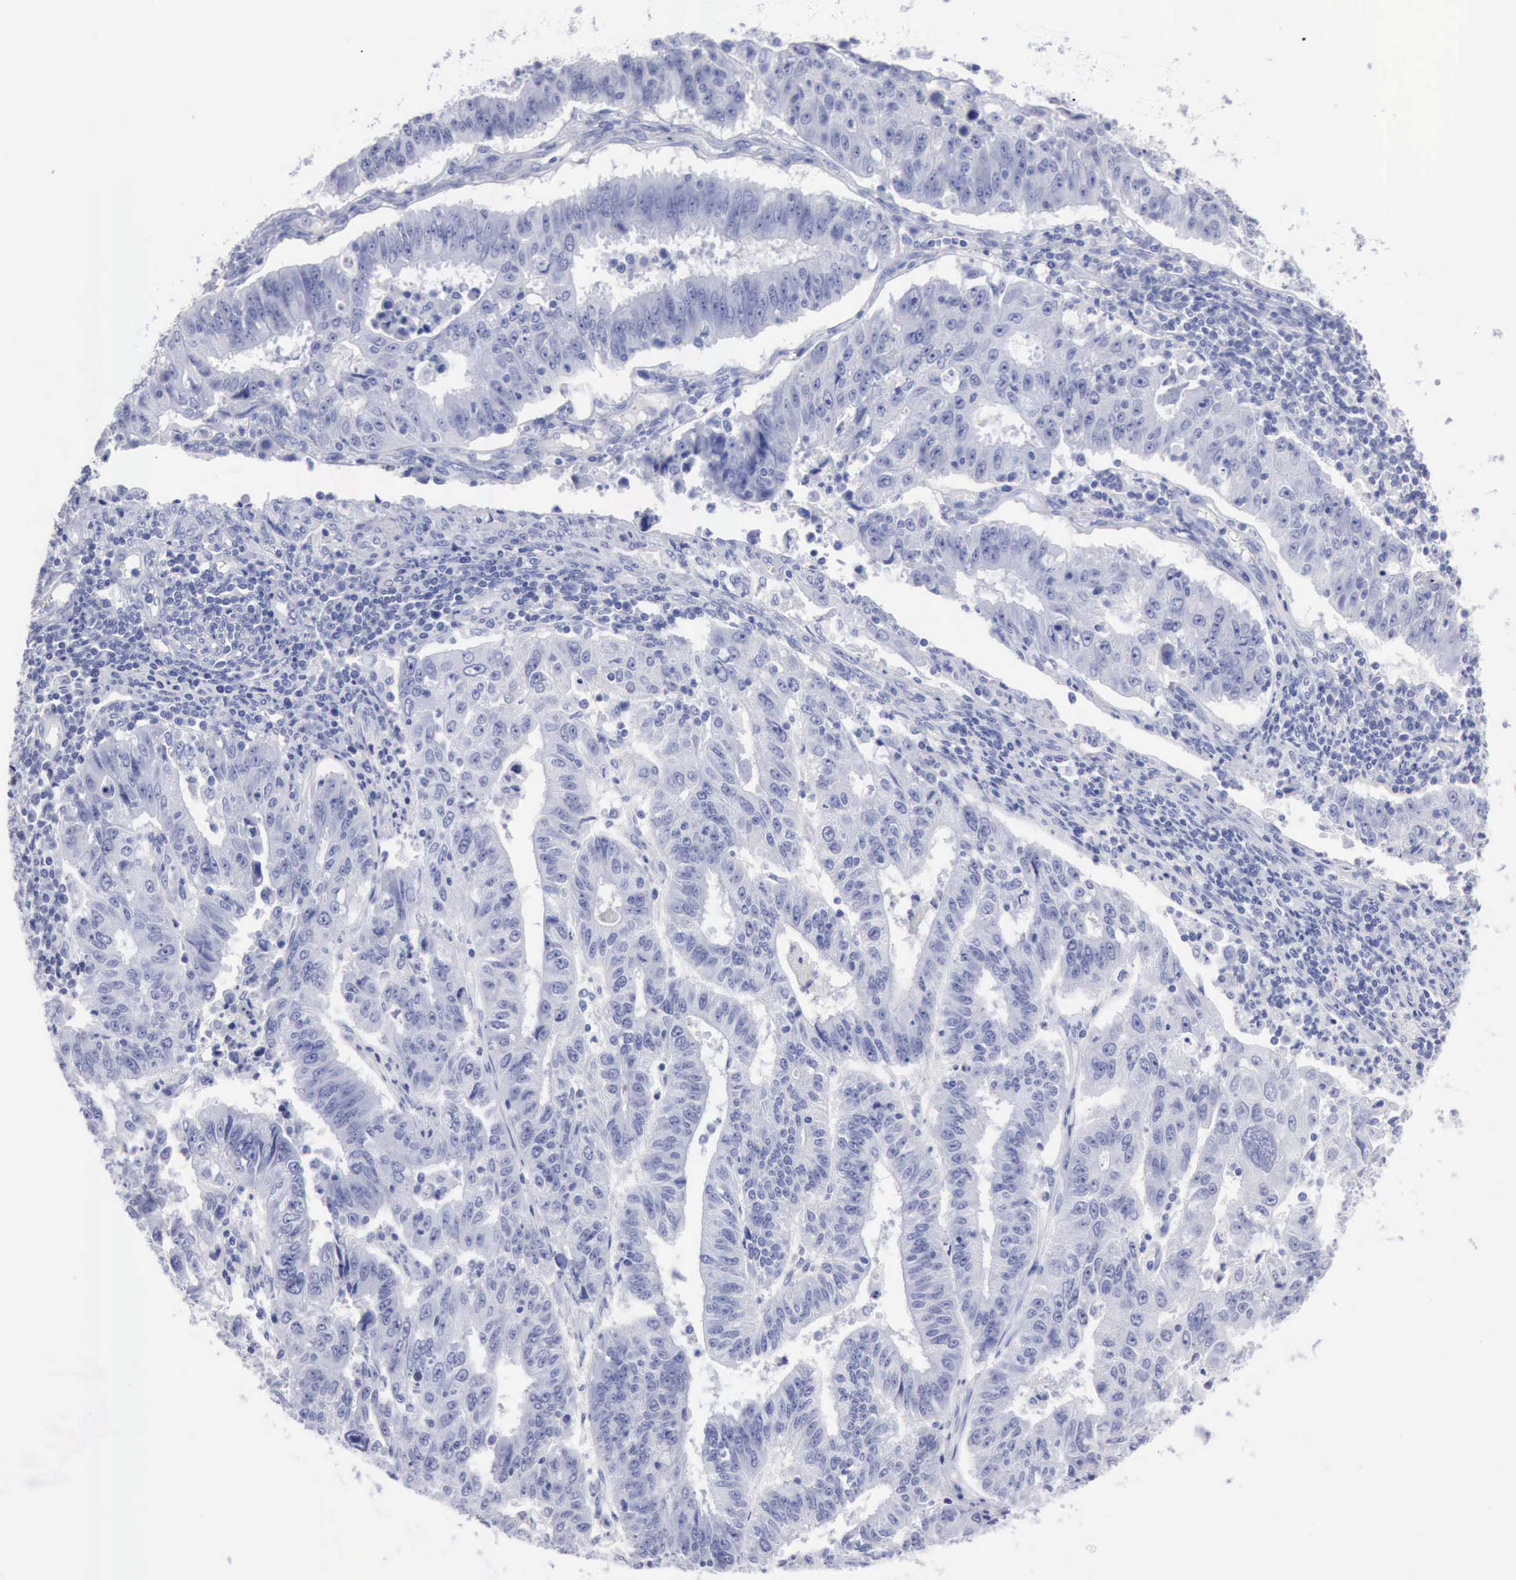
{"staining": {"intensity": "negative", "quantity": "none", "location": "none"}, "tissue": "endometrial cancer", "cell_type": "Tumor cells", "image_type": "cancer", "snomed": [{"axis": "morphology", "description": "Adenocarcinoma, NOS"}, {"axis": "topography", "description": "Endometrium"}], "caption": "Endometrial cancer stained for a protein using immunohistochemistry demonstrates no staining tumor cells.", "gene": "CYP19A1", "patient": {"sex": "female", "age": 42}}